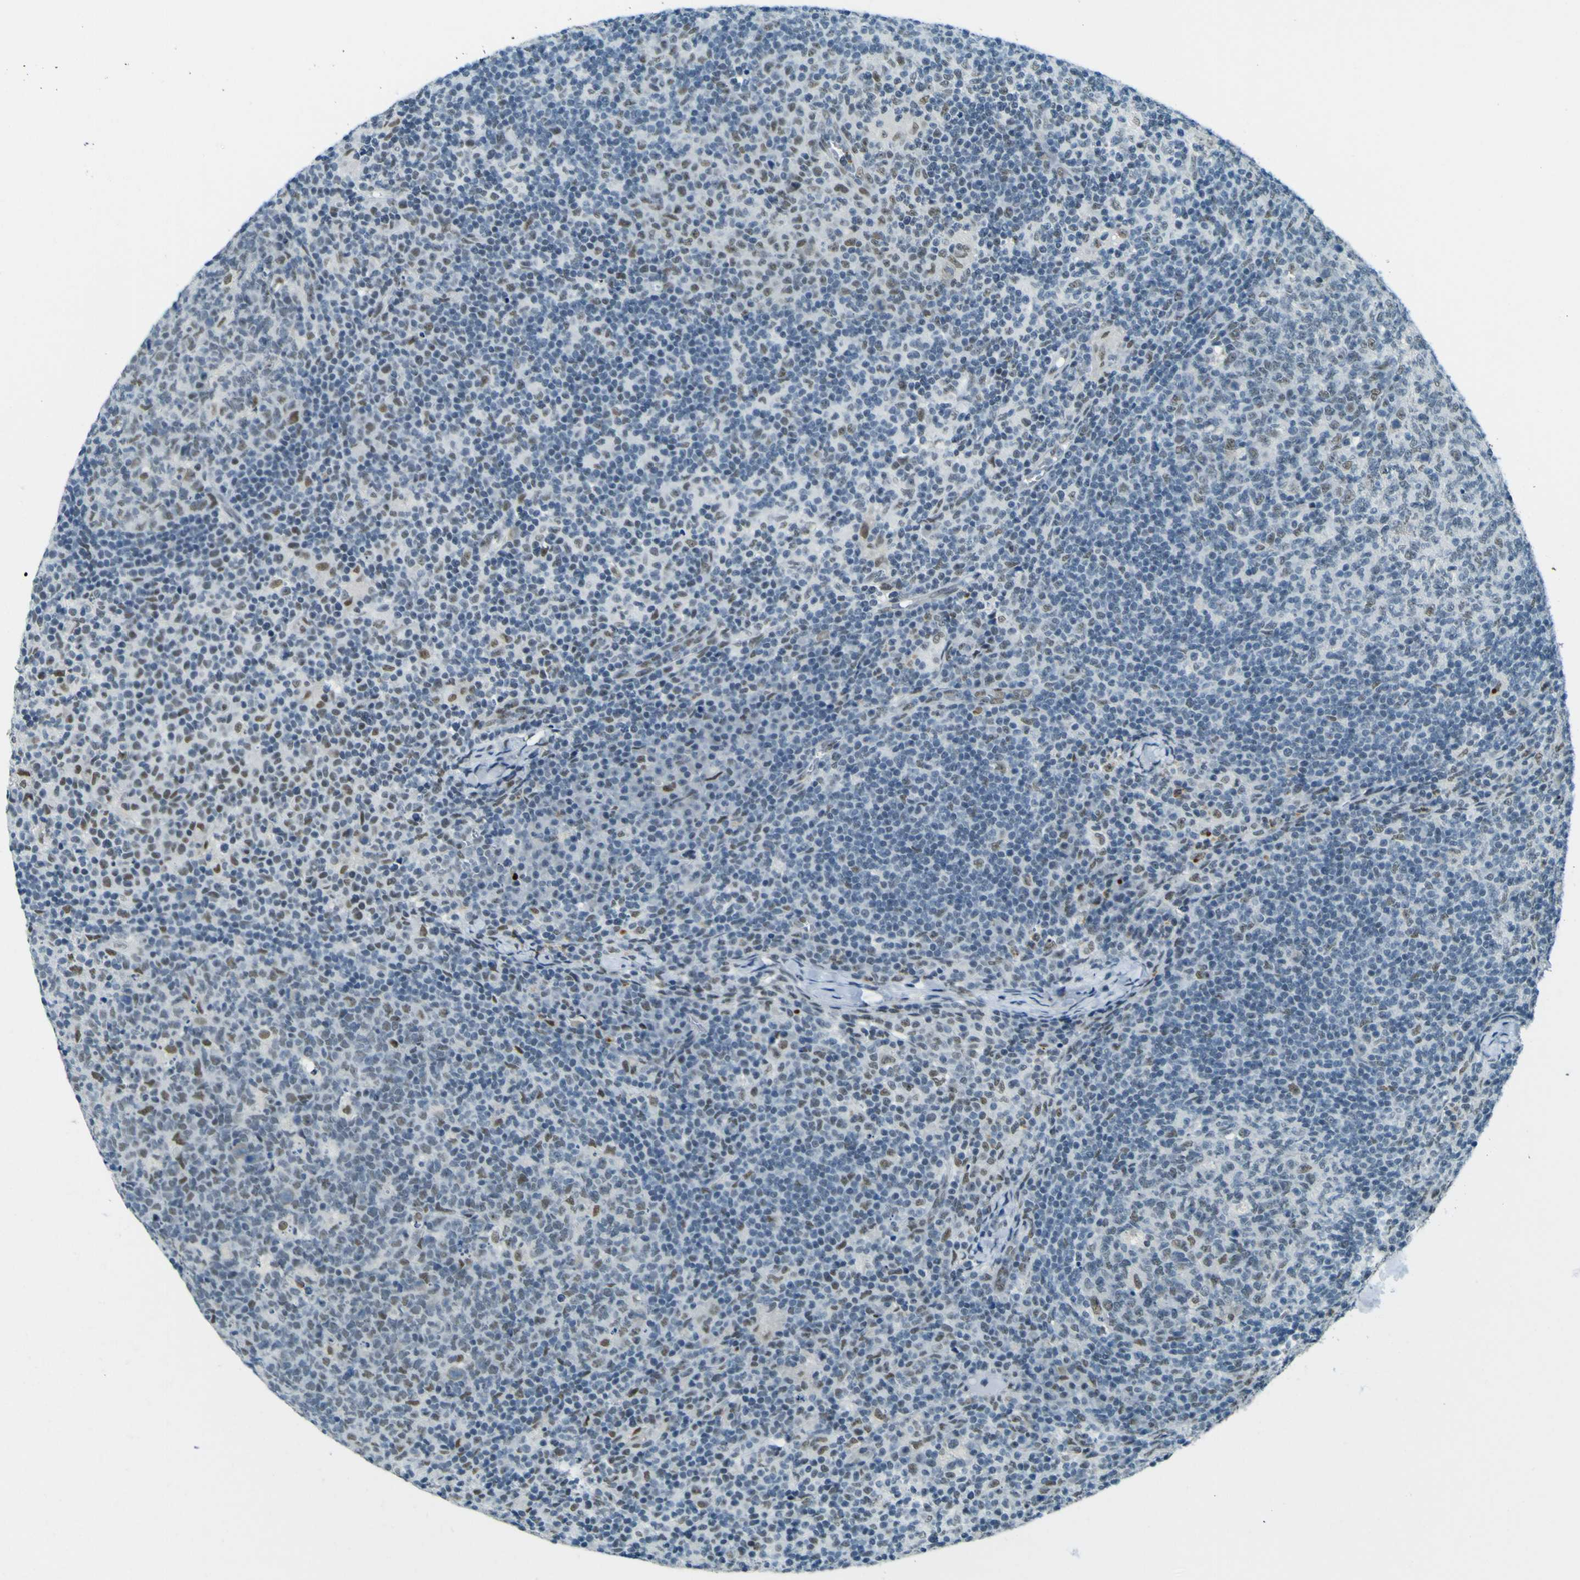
{"staining": {"intensity": "weak", "quantity": "<25%", "location": "nuclear"}, "tissue": "lymph node", "cell_type": "Germinal center cells", "image_type": "normal", "snomed": [{"axis": "morphology", "description": "Normal tissue, NOS"}, {"axis": "morphology", "description": "Inflammation, NOS"}, {"axis": "topography", "description": "Lymph node"}], "caption": "Protein analysis of benign lymph node exhibits no significant positivity in germinal center cells. (DAB IHC with hematoxylin counter stain).", "gene": "CEBPG", "patient": {"sex": "male", "age": 55}}